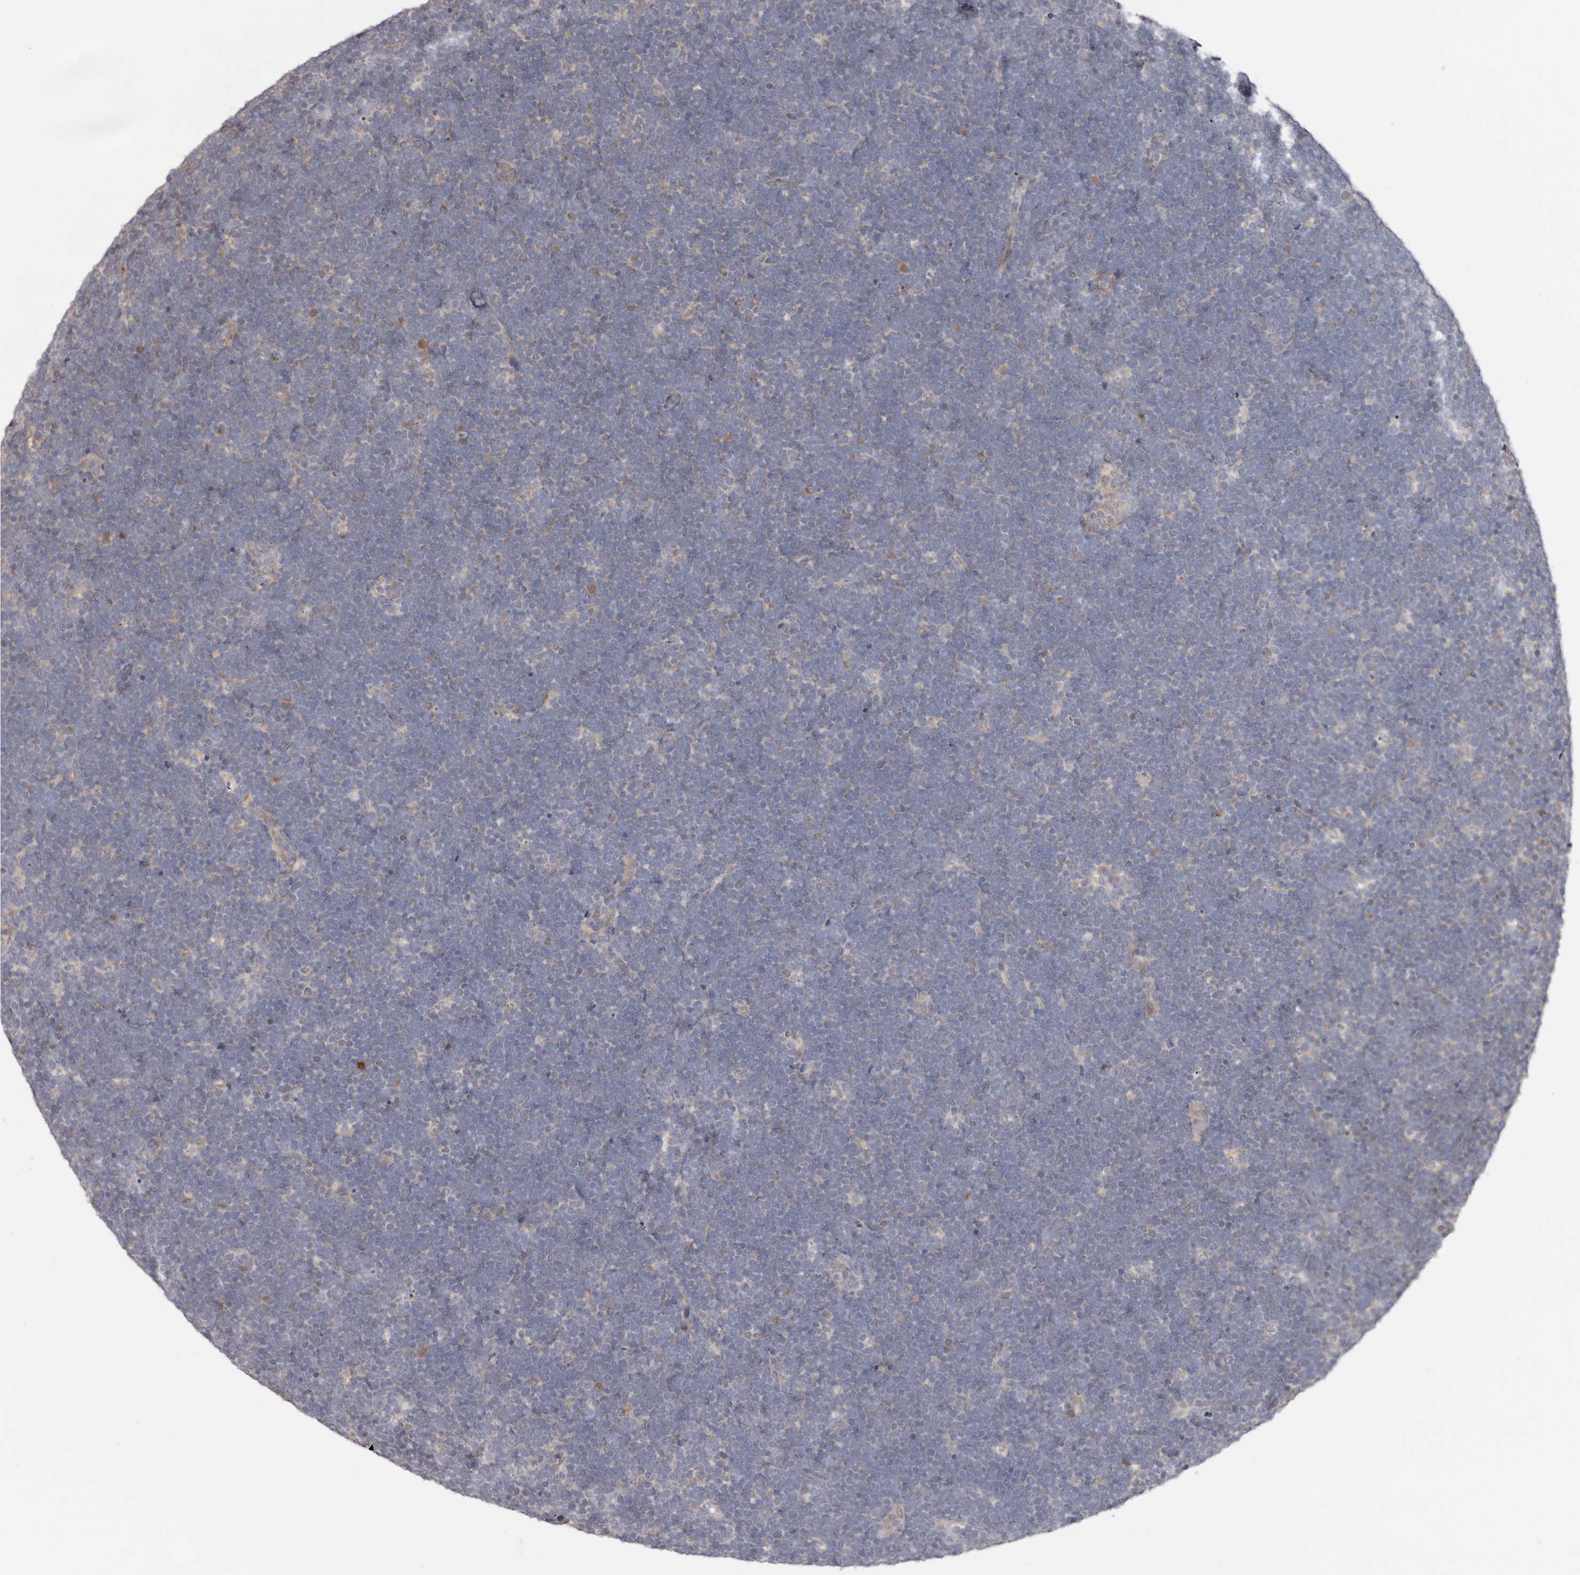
{"staining": {"intensity": "negative", "quantity": "none", "location": "none"}, "tissue": "lymphoma", "cell_type": "Tumor cells", "image_type": "cancer", "snomed": [{"axis": "morphology", "description": "Malignant lymphoma, non-Hodgkin's type, High grade"}, {"axis": "topography", "description": "Lymph node"}], "caption": "Lymphoma was stained to show a protein in brown. There is no significant expression in tumor cells.", "gene": "TMUB1", "patient": {"sex": "male", "age": 13}}